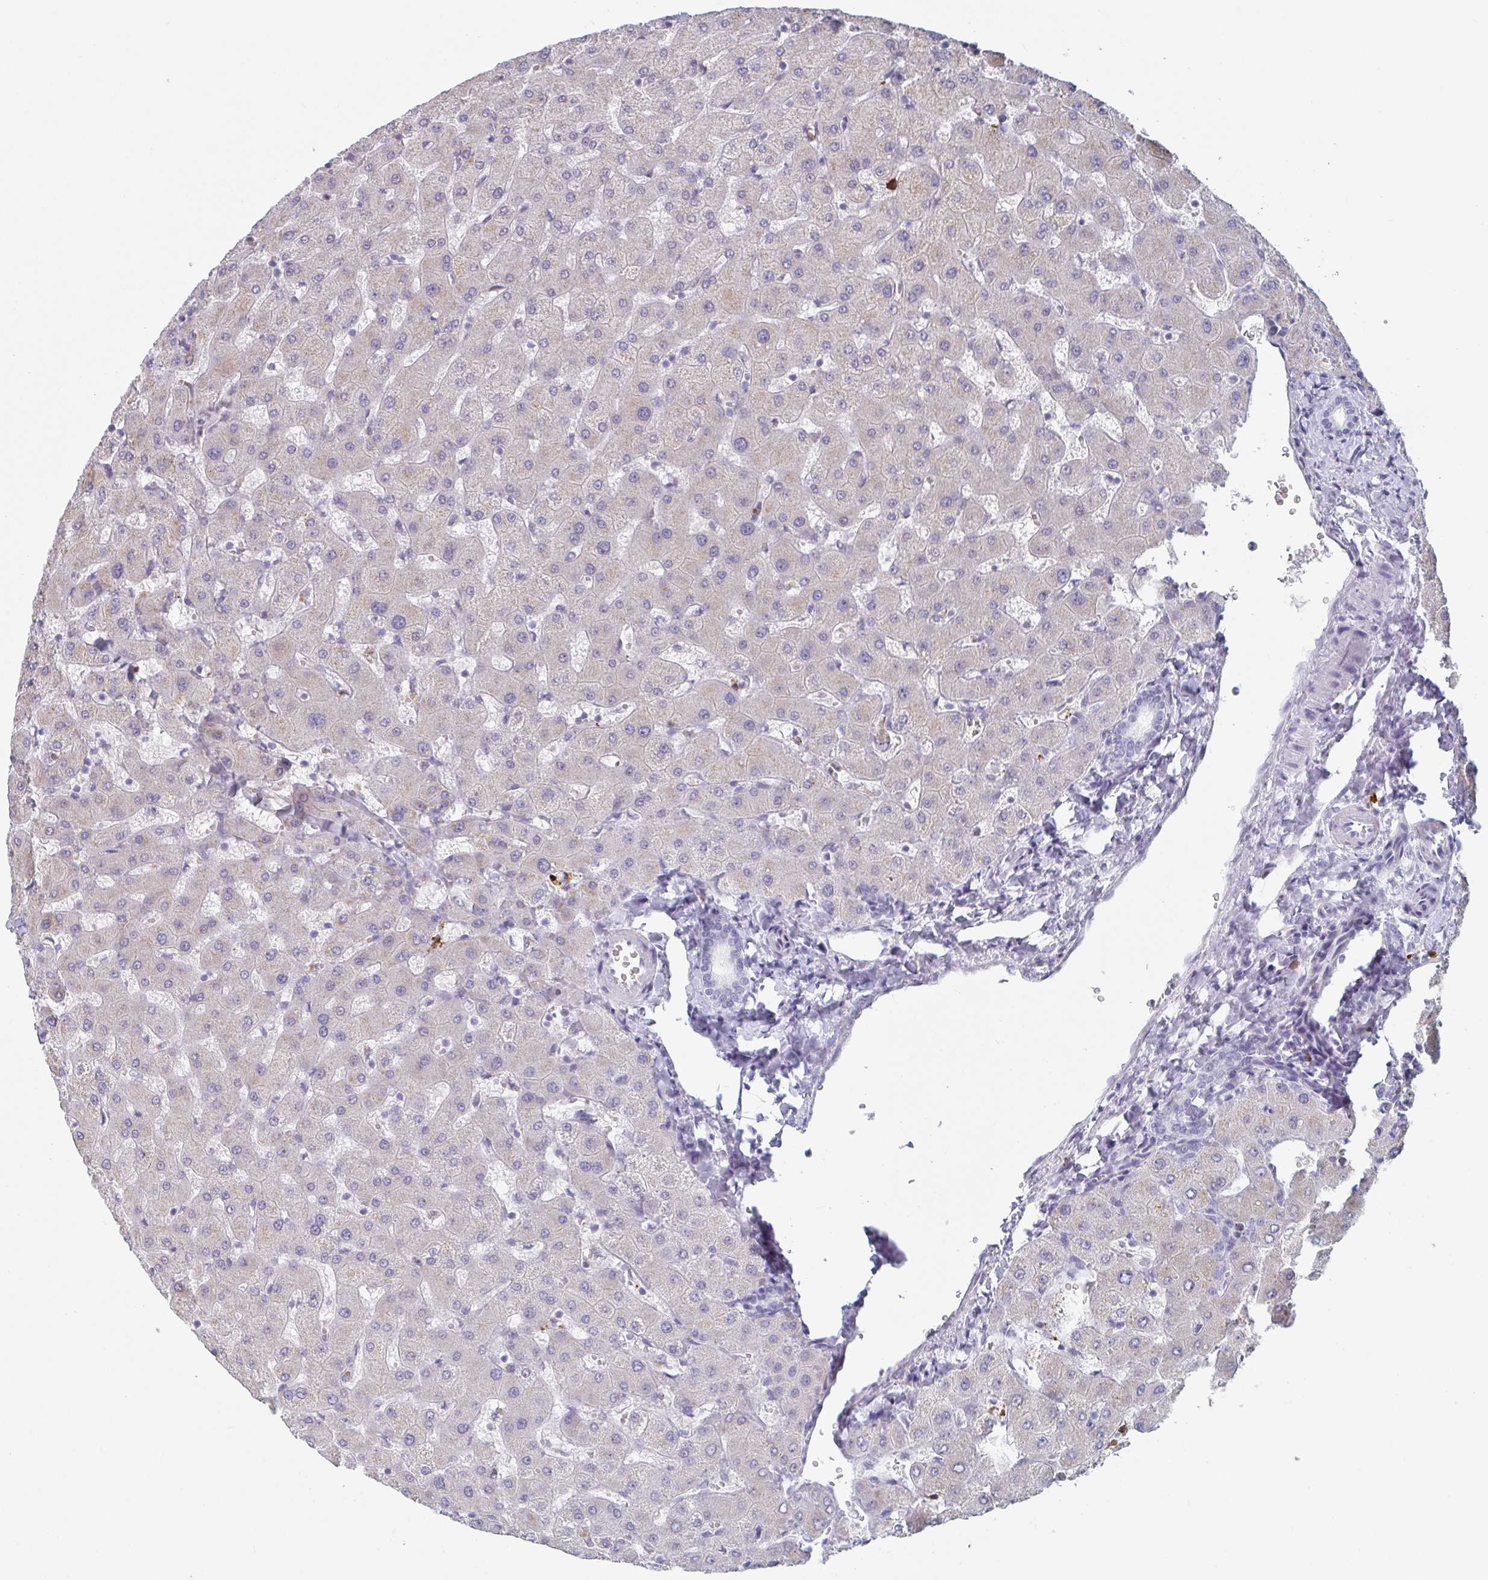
{"staining": {"intensity": "negative", "quantity": "none", "location": "none"}, "tissue": "liver", "cell_type": "Cholangiocytes", "image_type": "normal", "snomed": [{"axis": "morphology", "description": "Normal tissue, NOS"}, {"axis": "topography", "description": "Liver"}], "caption": "DAB immunohistochemical staining of normal liver demonstrates no significant expression in cholangiocytes. (DAB (3,3'-diaminobenzidine) IHC with hematoxylin counter stain).", "gene": "RUBCN", "patient": {"sex": "female", "age": 63}}